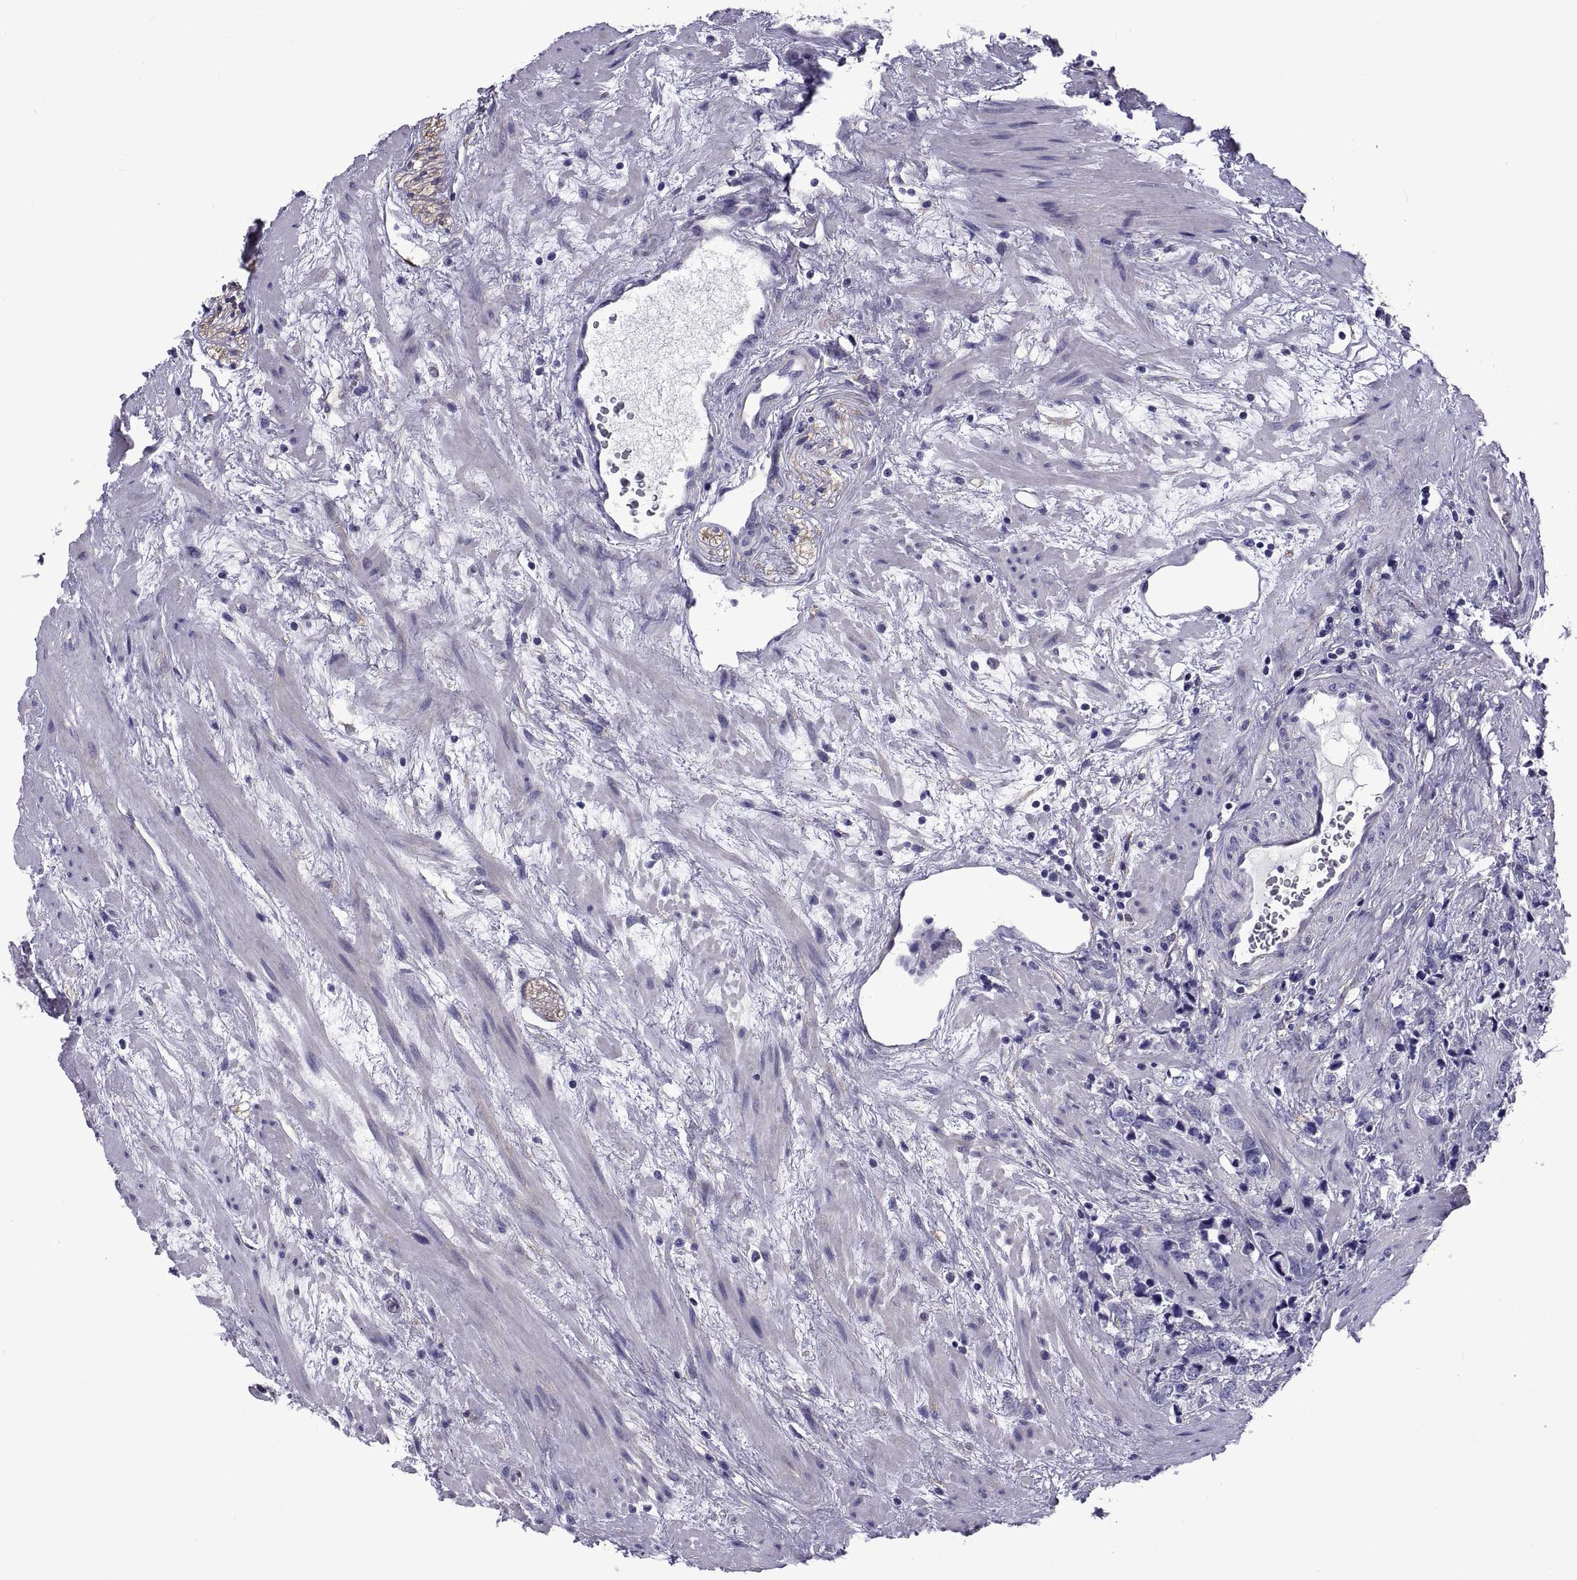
{"staining": {"intensity": "negative", "quantity": "none", "location": "none"}, "tissue": "prostate cancer", "cell_type": "Tumor cells", "image_type": "cancer", "snomed": [{"axis": "morphology", "description": "Adenocarcinoma, NOS"}, {"axis": "topography", "description": "Prostate and seminal vesicle, NOS"}], "caption": "This is an immunohistochemistry (IHC) image of prostate adenocarcinoma. There is no positivity in tumor cells.", "gene": "TMC3", "patient": {"sex": "male", "age": 63}}